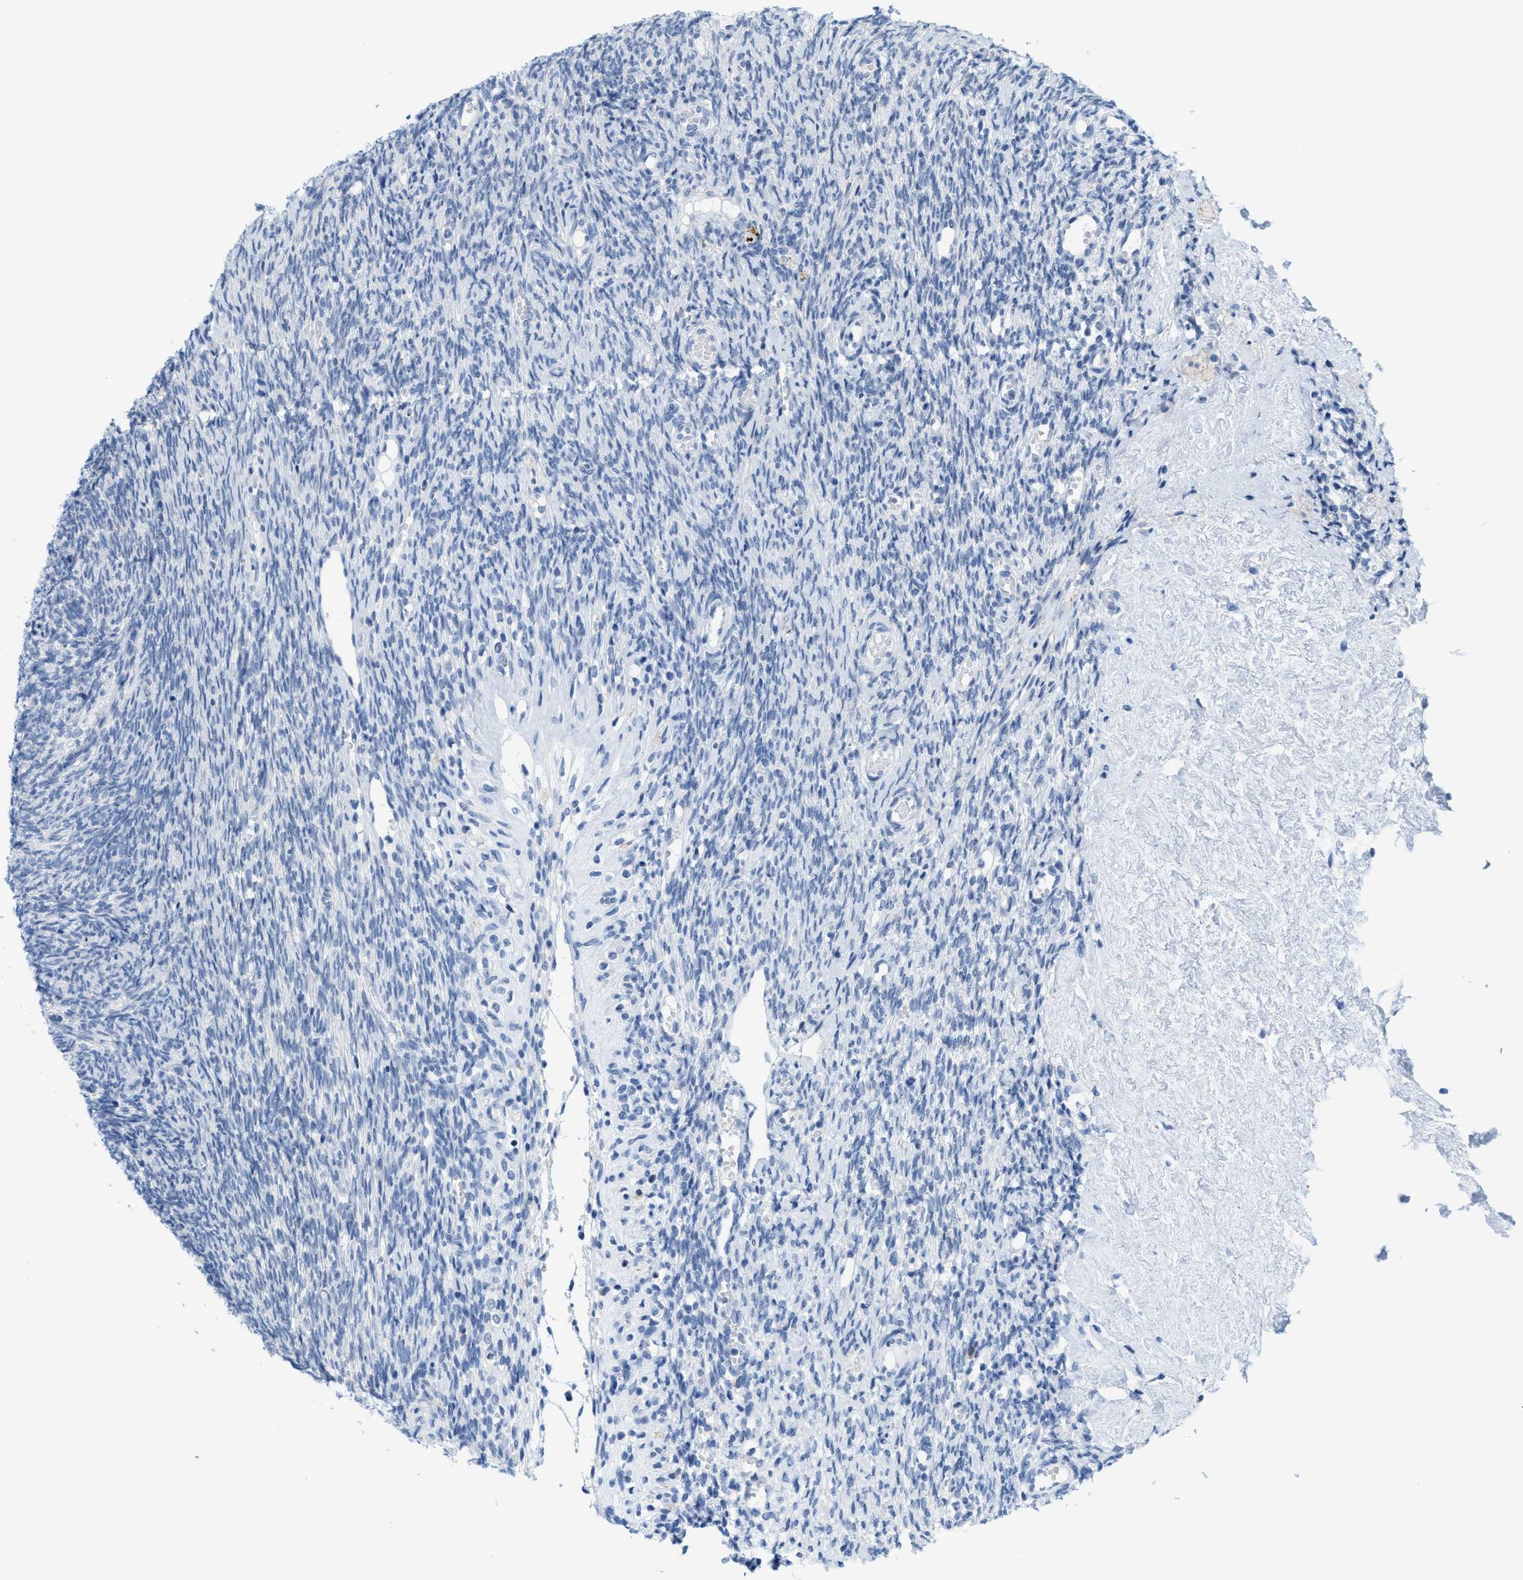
{"staining": {"intensity": "negative", "quantity": "none", "location": "none"}, "tissue": "ovary", "cell_type": "Ovarian stroma cells", "image_type": "normal", "snomed": [{"axis": "morphology", "description": "Normal tissue, NOS"}, {"axis": "topography", "description": "Ovary"}], "caption": "An image of ovary stained for a protein exhibits no brown staining in ovarian stroma cells. The staining is performed using DAB (3,3'-diaminobenzidine) brown chromogen with nuclei counter-stained in using hematoxylin.", "gene": "KIFC3", "patient": {"sex": "female", "age": 41}}